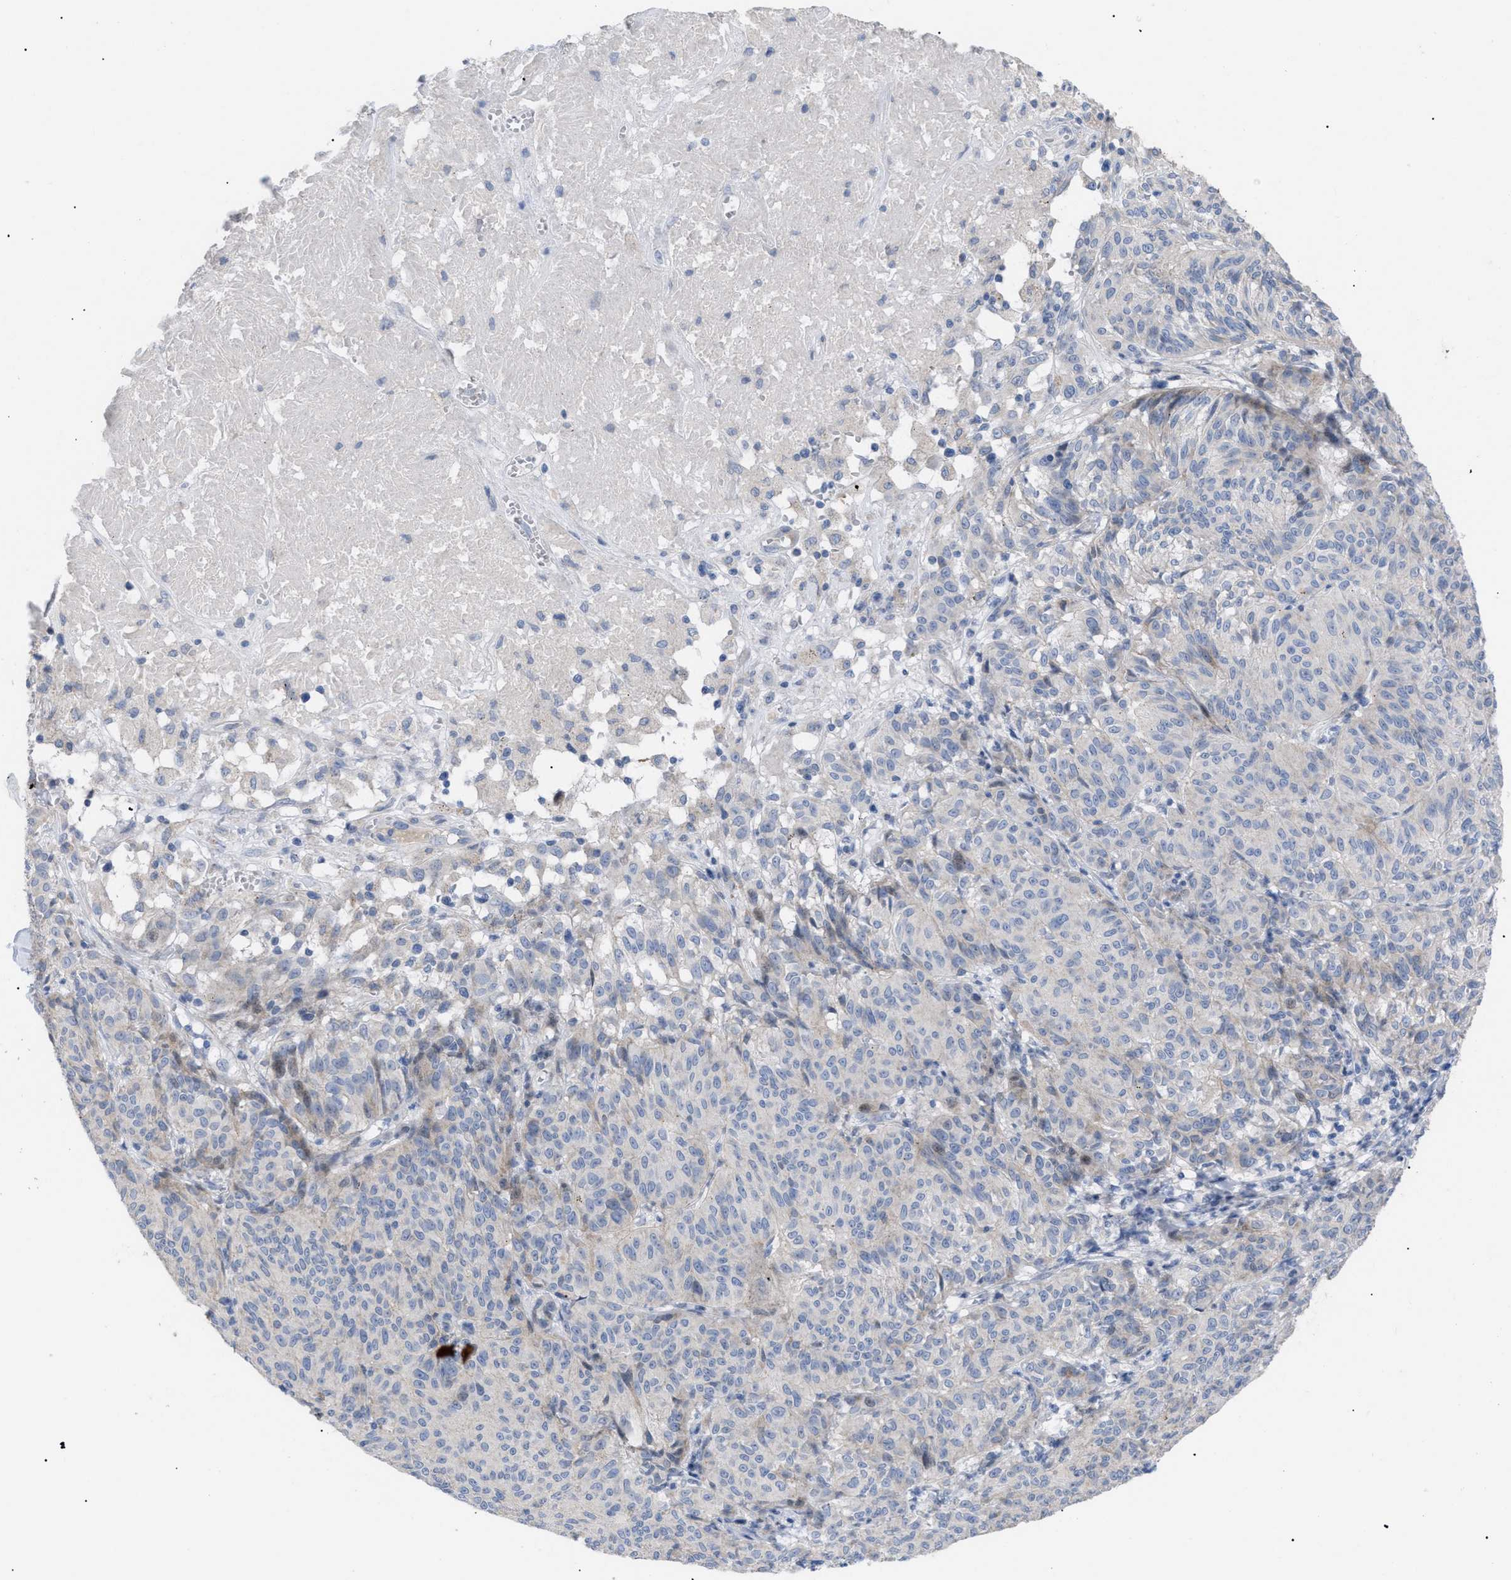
{"staining": {"intensity": "negative", "quantity": "none", "location": "none"}, "tissue": "melanoma", "cell_type": "Tumor cells", "image_type": "cancer", "snomed": [{"axis": "morphology", "description": "Malignant melanoma, NOS"}, {"axis": "topography", "description": "Skin"}], "caption": "A micrograph of malignant melanoma stained for a protein demonstrates no brown staining in tumor cells.", "gene": "CAV3", "patient": {"sex": "female", "age": 72}}